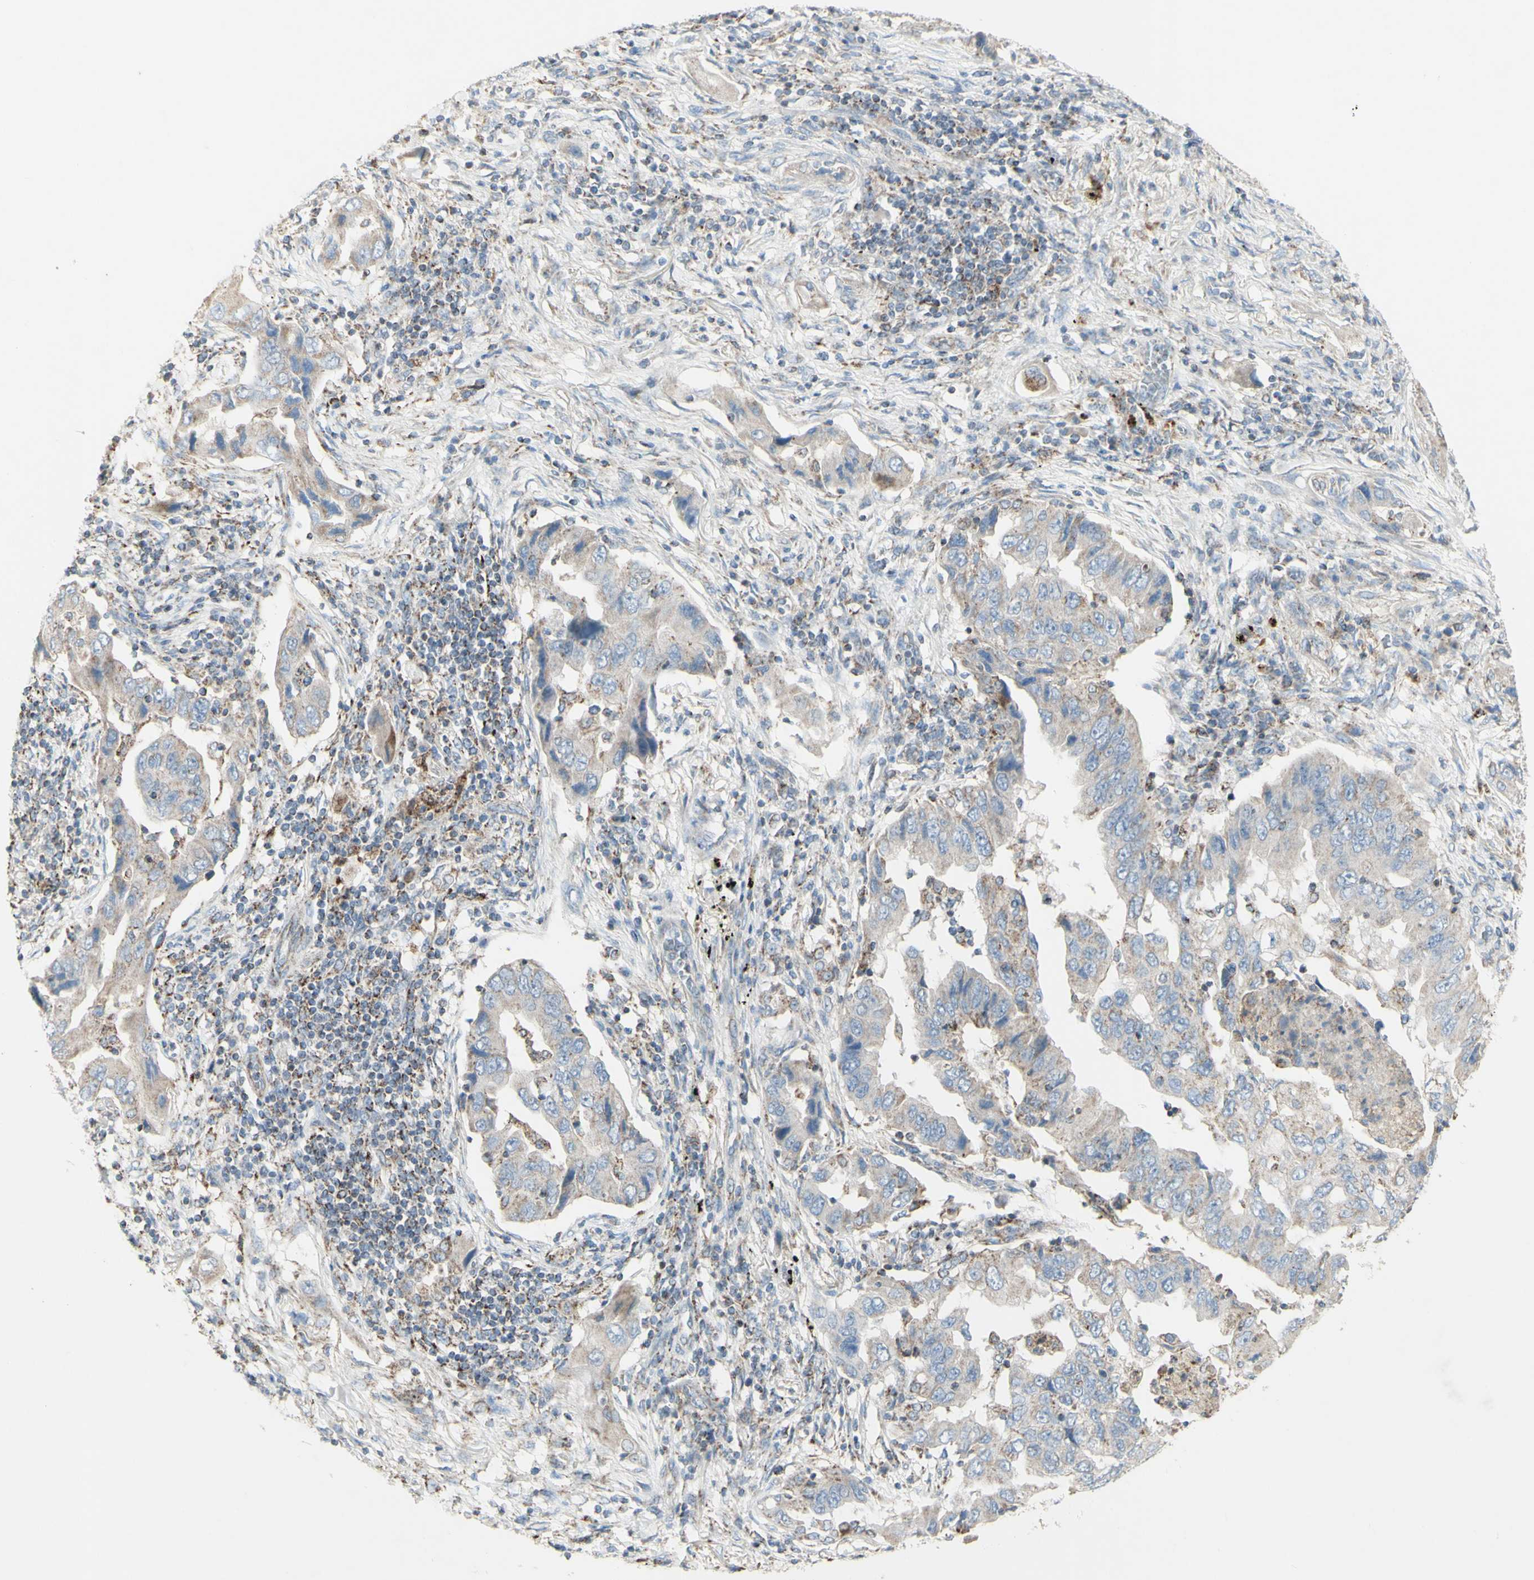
{"staining": {"intensity": "weak", "quantity": "<25%", "location": "cytoplasmic/membranous"}, "tissue": "lung cancer", "cell_type": "Tumor cells", "image_type": "cancer", "snomed": [{"axis": "morphology", "description": "Adenocarcinoma, NOS"}, {"axis": "topography", "description": "Lung"}], "caption": "There is no significant expression in tumor cells of lung adenocarcinoma. The staining is performed using DAB brown chromogen with nuclei counter-stained in using hematoxylin.", "gene": "CNTNAP1", "patient": {"sex": "female", "age": 65}}